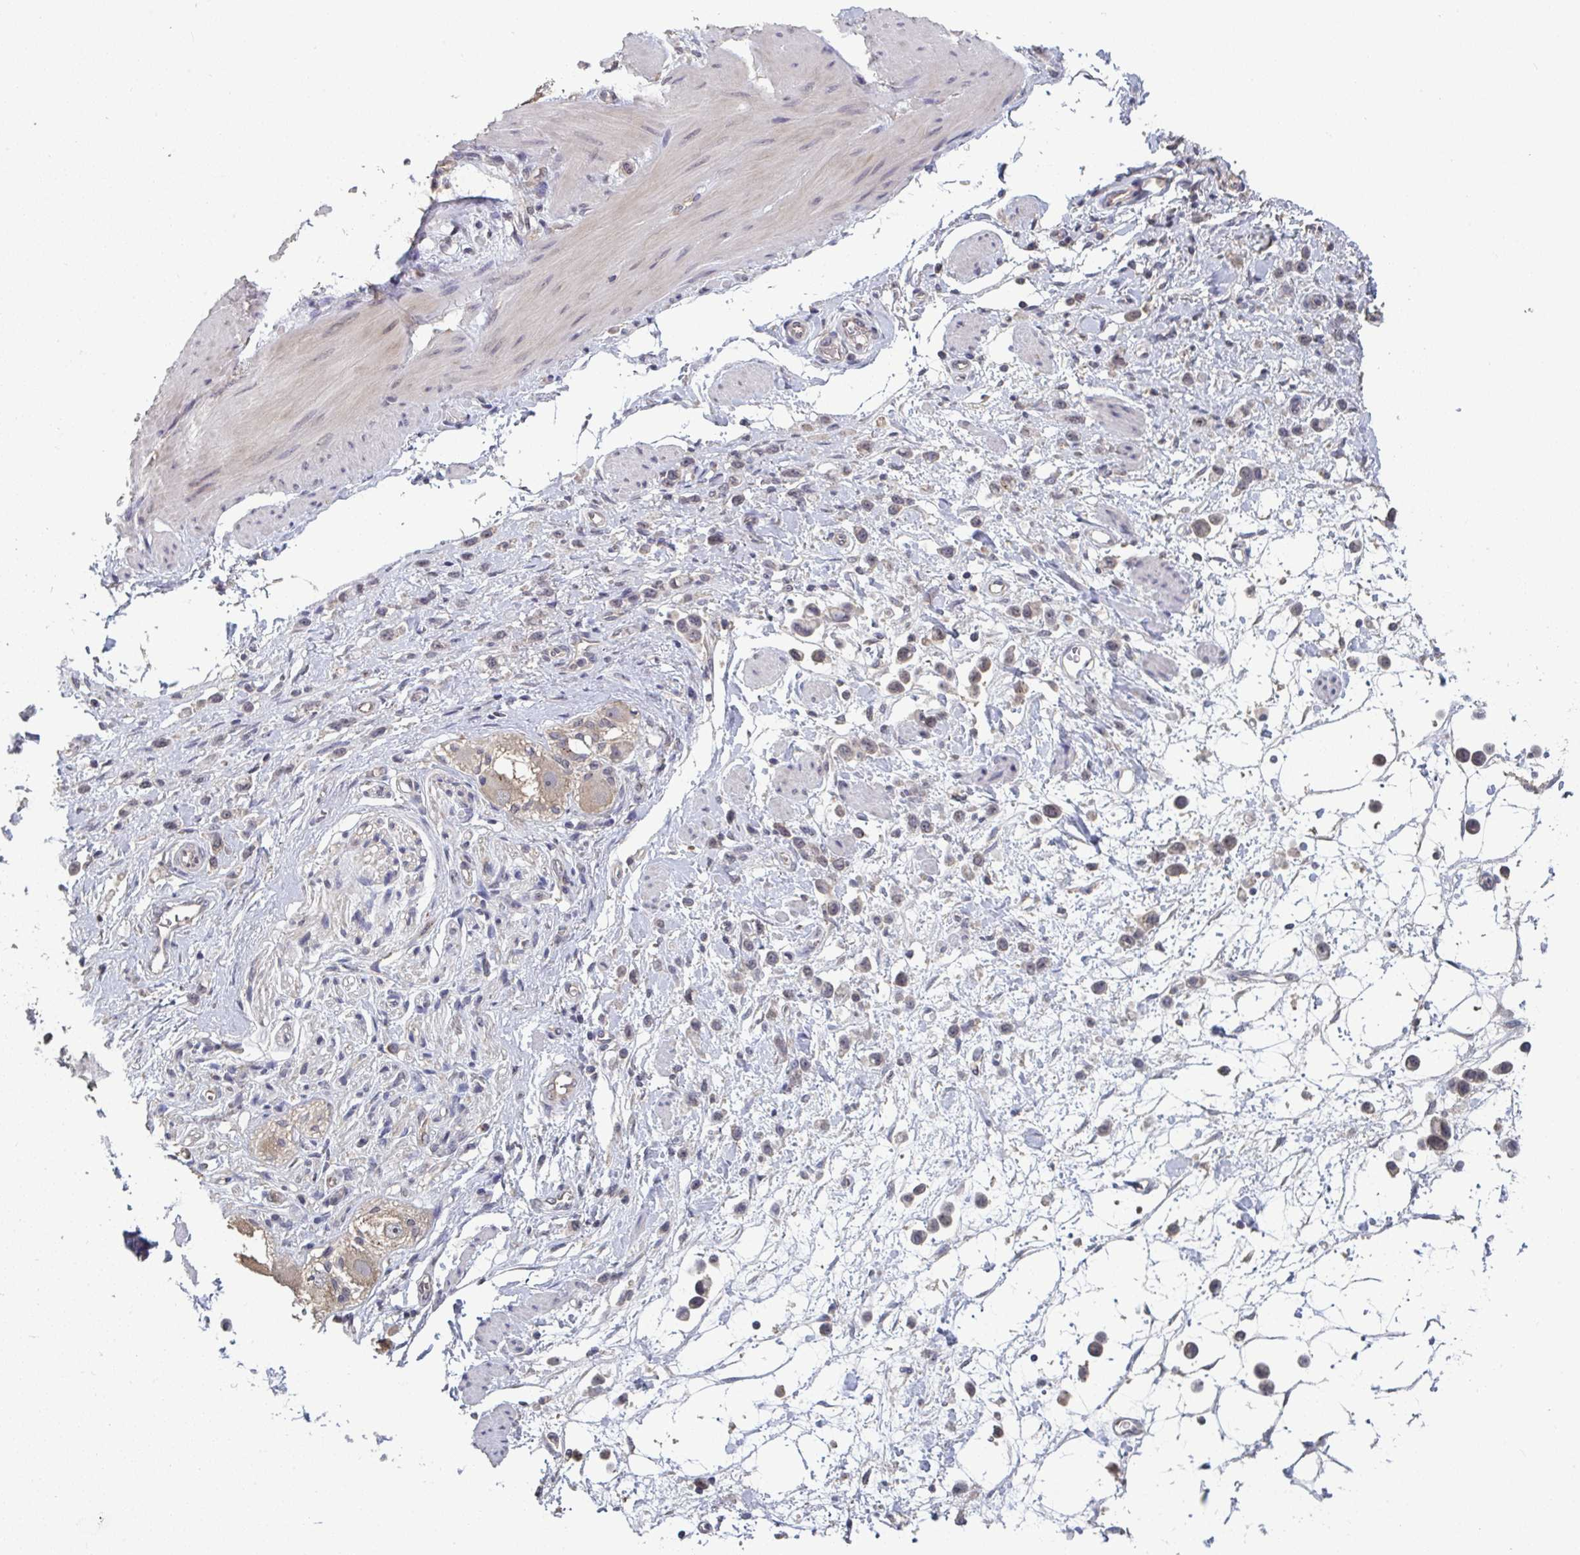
{"staining": {"intensity": "weak", "quantity": ">75%", "location": "cytoplasmic/membranous"}, "tissue": "stomach cancer", "cell_type": "Tumor cells", "image_type": "cancer", "snomed": [{"axis": "morphology", "description": "Adenocarcinoma, NOS"}, {"axis": "topography", "description": "Stomach"}], "caption": "This is an image of immunohistochemistry staining of stomach cancer (adenocarcinoma), which shows weak staining in the cytoplasmic/membranous of tumor cells.", "gene": "LIX1", "patient": {"sex": "female", "age": 65}}